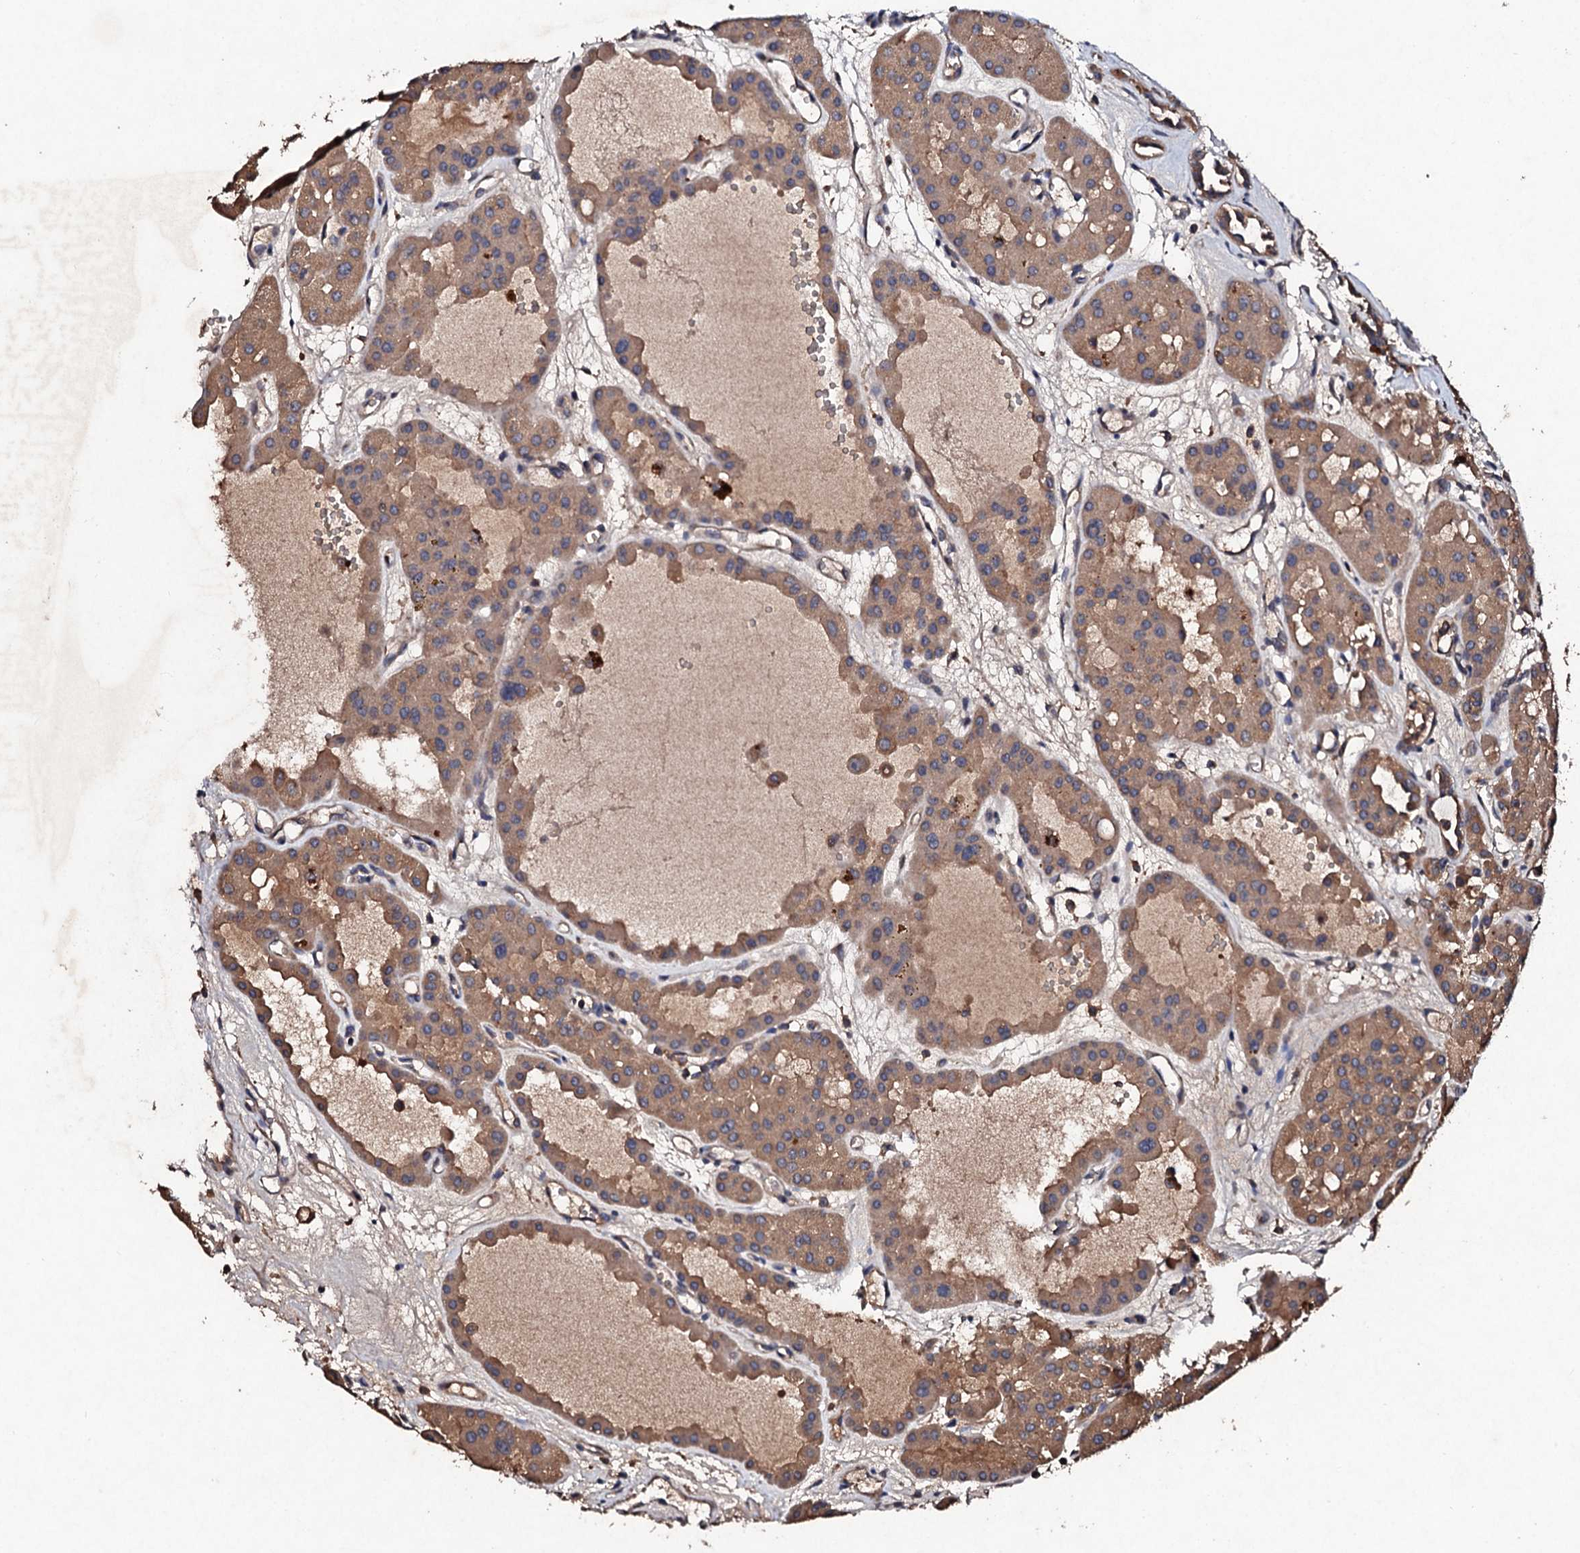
{"staining": {"intensity": "moderate", "quantity": ">75%", "location": "cytoplasmic/membranous"}, "tissue": "renal cancer", "cell_type": "Tumor cells", "image_type": "cancer", "snomed": [{"axis": "morphology", "description": "Carcinoma, NOS"}, {"axis": "topography", "description": "Kidney"}], "caption": "Brown immunohistochemical staining in renal cancer shows moderate cytoplasmic/membranous expression in approximately >75% of tumor cells.", "gene": "KERA", "patient": {"sex": "female", "age": 75}}